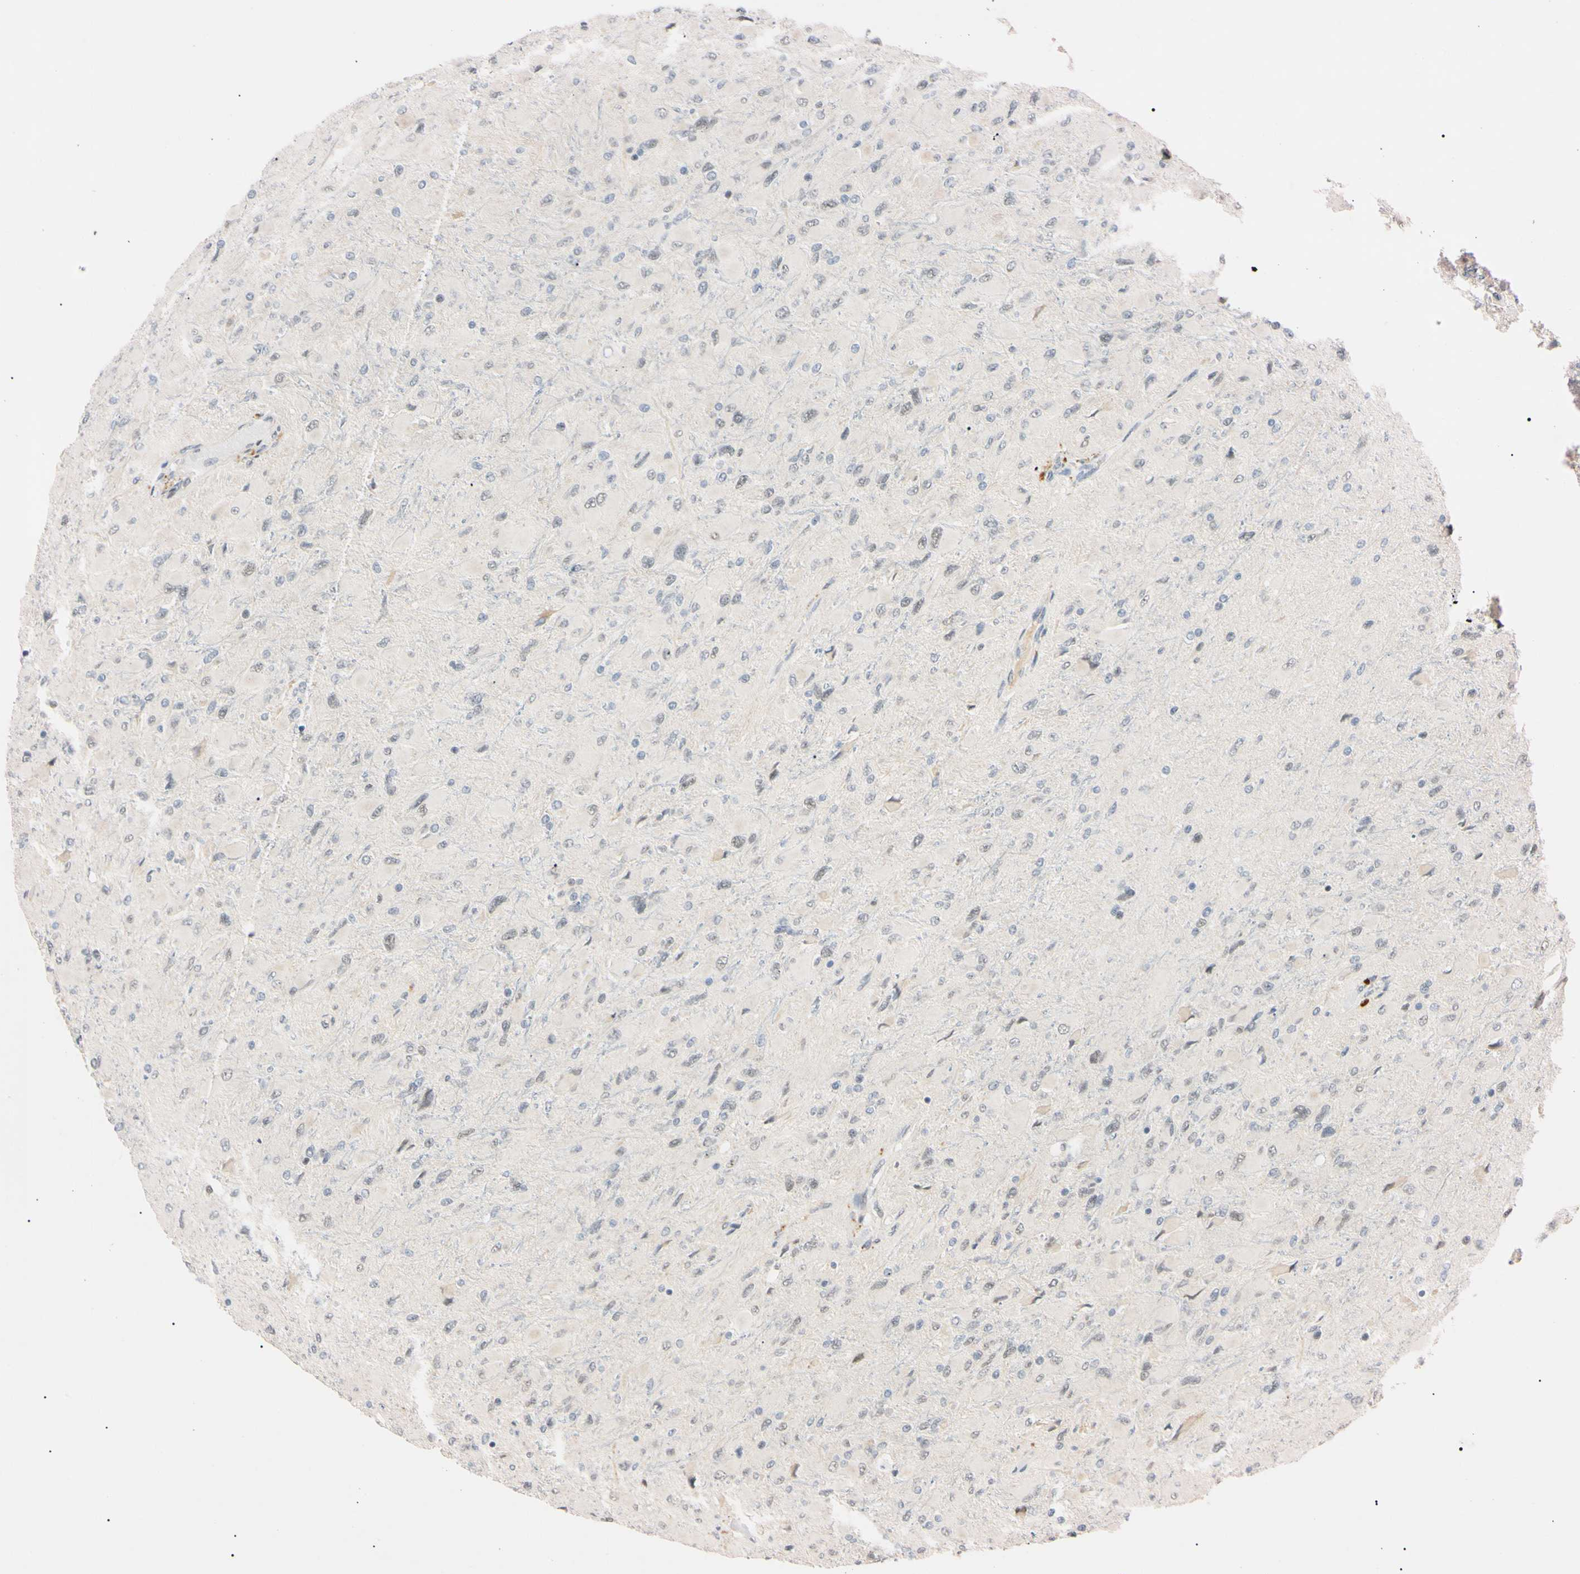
{"staining": {"intensity": "negative", "quantity": "none", "location": "none"}, "tissue": "glioma", "cell_type": "Tumor cells", "image_type": "cancer", "snomed": [{"axis": "morphology", "description": "Glioma, malignant, High grade"}, {"axis": "topography", "description": "Cerebral cortex"}], "caption": "Histopathology image shows no protein staining in tumor cells of malignant glioma (high-grade) tissue.", "gene": "ZNF134", "patient": {"sex": "female", "age": 36}}